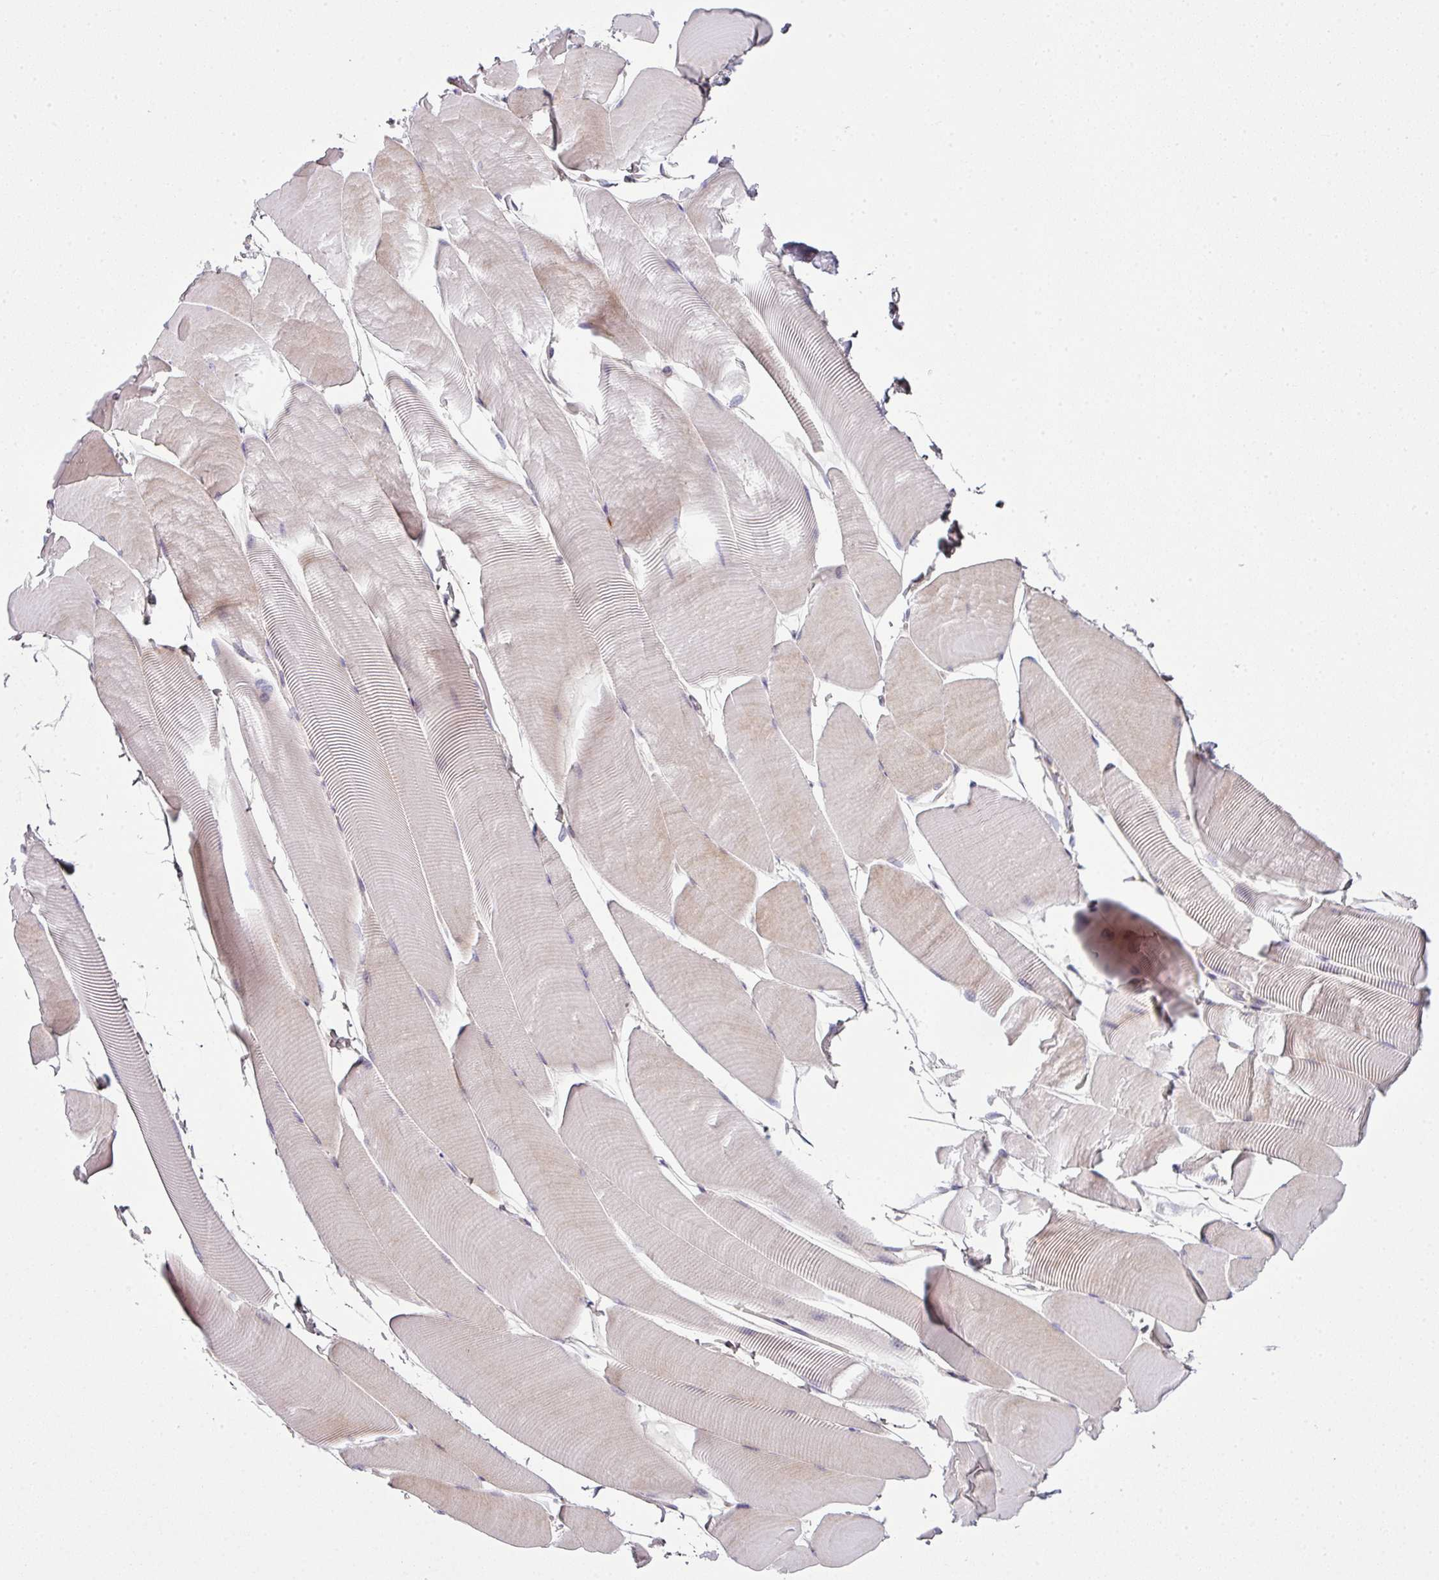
{"staining": {"intensity": "weak", "quantity": "25%-75%", "location": "cytoplasmic/membranous,nuclear"}, "tissue": "skeletal muscle", "cell_type": "Myocytes", "image_type": "normal", "snomed": [{"axis": "morphology", "description": "Normal tissue, NOS"}, {"axis": "topography", "description": "Skeletal muscle"}], "caption": "Skeletal muscle stained with DAB (3,3'-diaminobenzidine) immunohistochemistry (IHC) shows low levels of weak cytoplasmic/membranous,nuclear staining in about 25%-75% of myocytes.", "gene": "DERPC", "patient": {"sex": "male", "age": 25}}